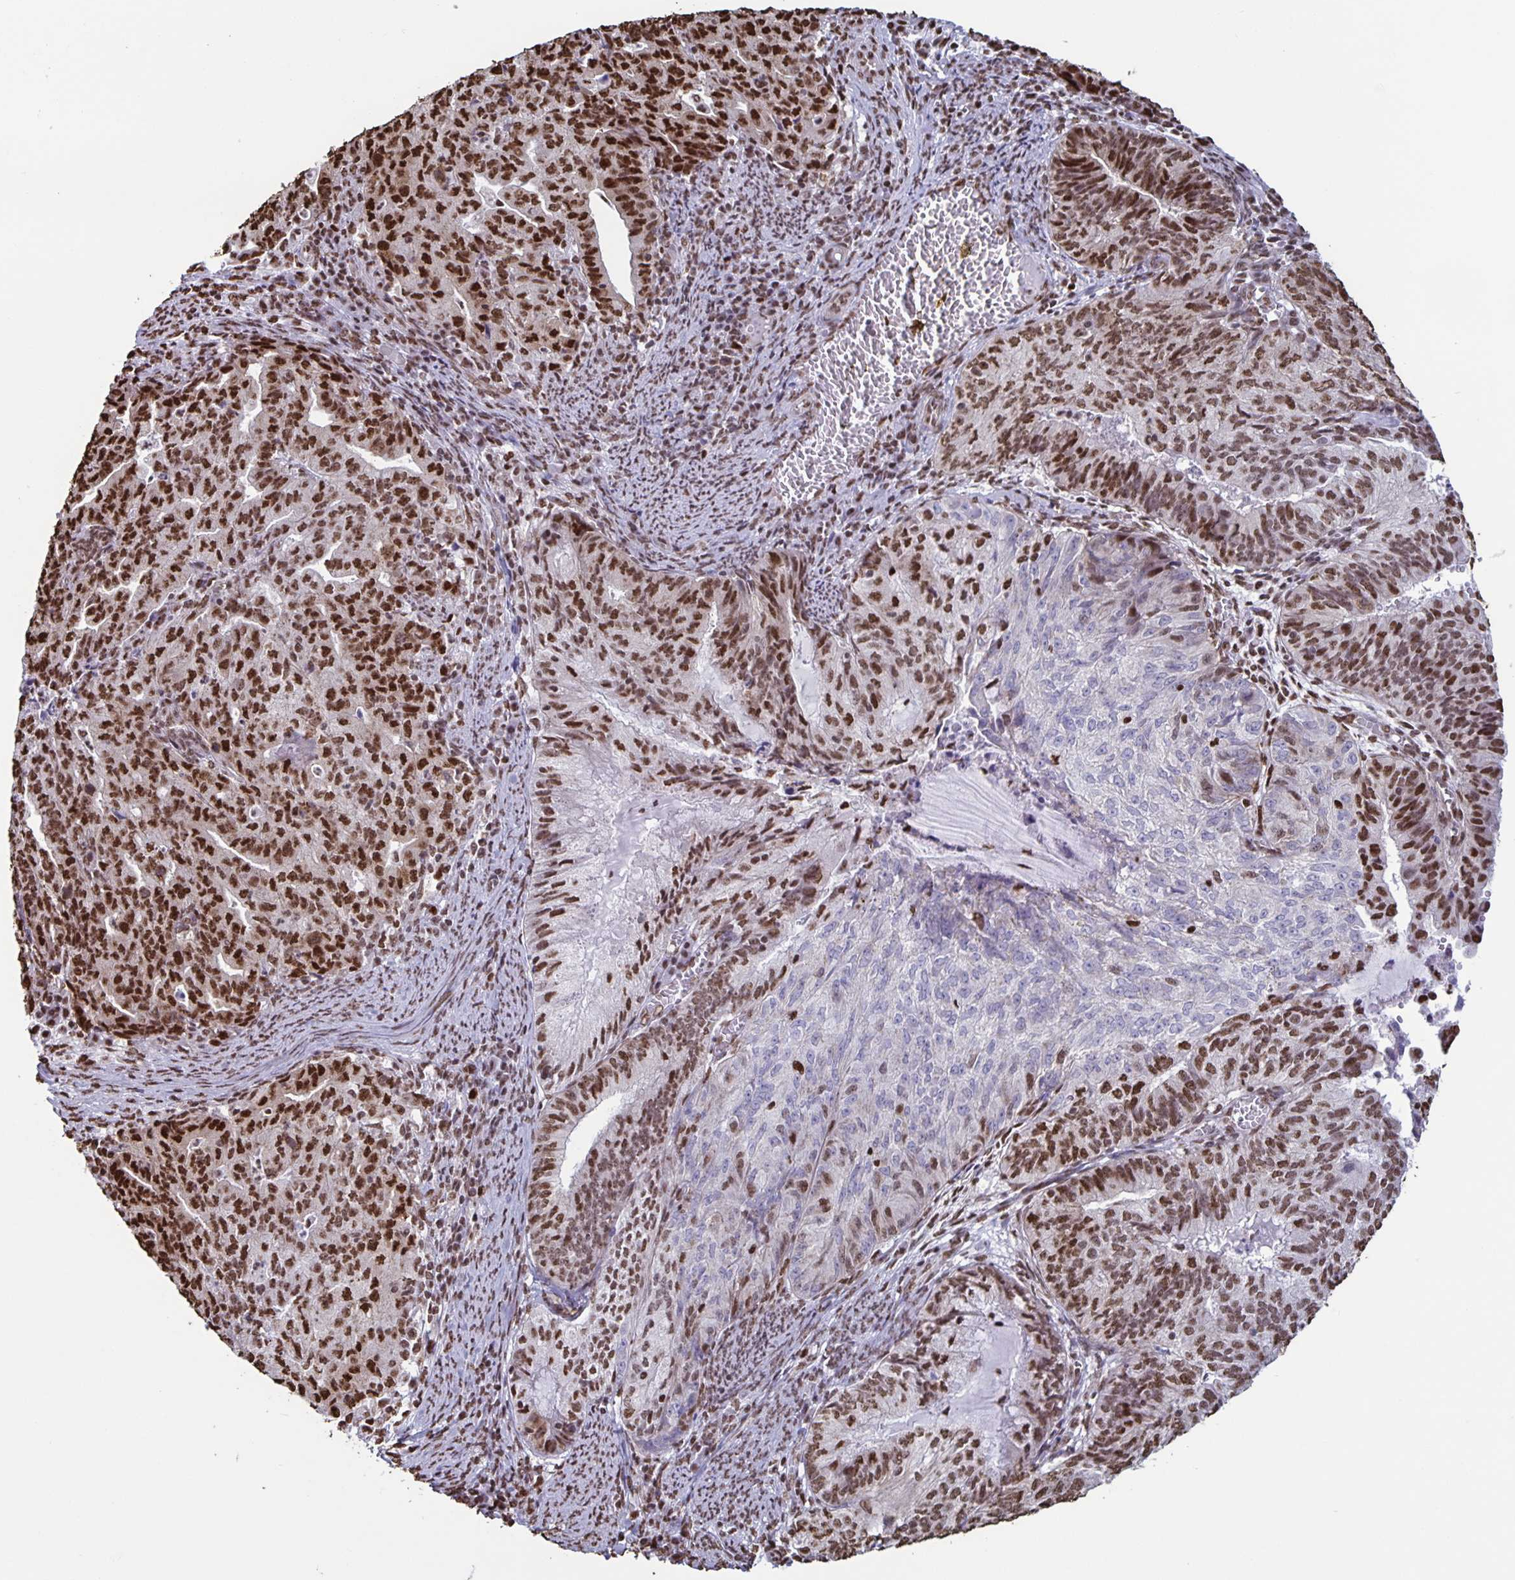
{"staining": {"intensity": "strong", "quantity": ">75%", "location": "nuclear"}, "tissue": "endometrial cancer", "cell_type": "Tumor cells", "image_type": "cancer", "snomed": [{"axis": "morphology", "description": "Adenocarcinoma, NOS"}, {"axis": "topography", "description": "Endometrium"}], "caption": "This image demonstrates endometrial adenocarcinoma stained with immunohistochemistry to label a protein in brown. The nuclear of tumor cells show strong positivity for the protein. Nuclei are counter-stained blue.", "gene": "DUT", "patient": {"sex": "female", "age": 82}}